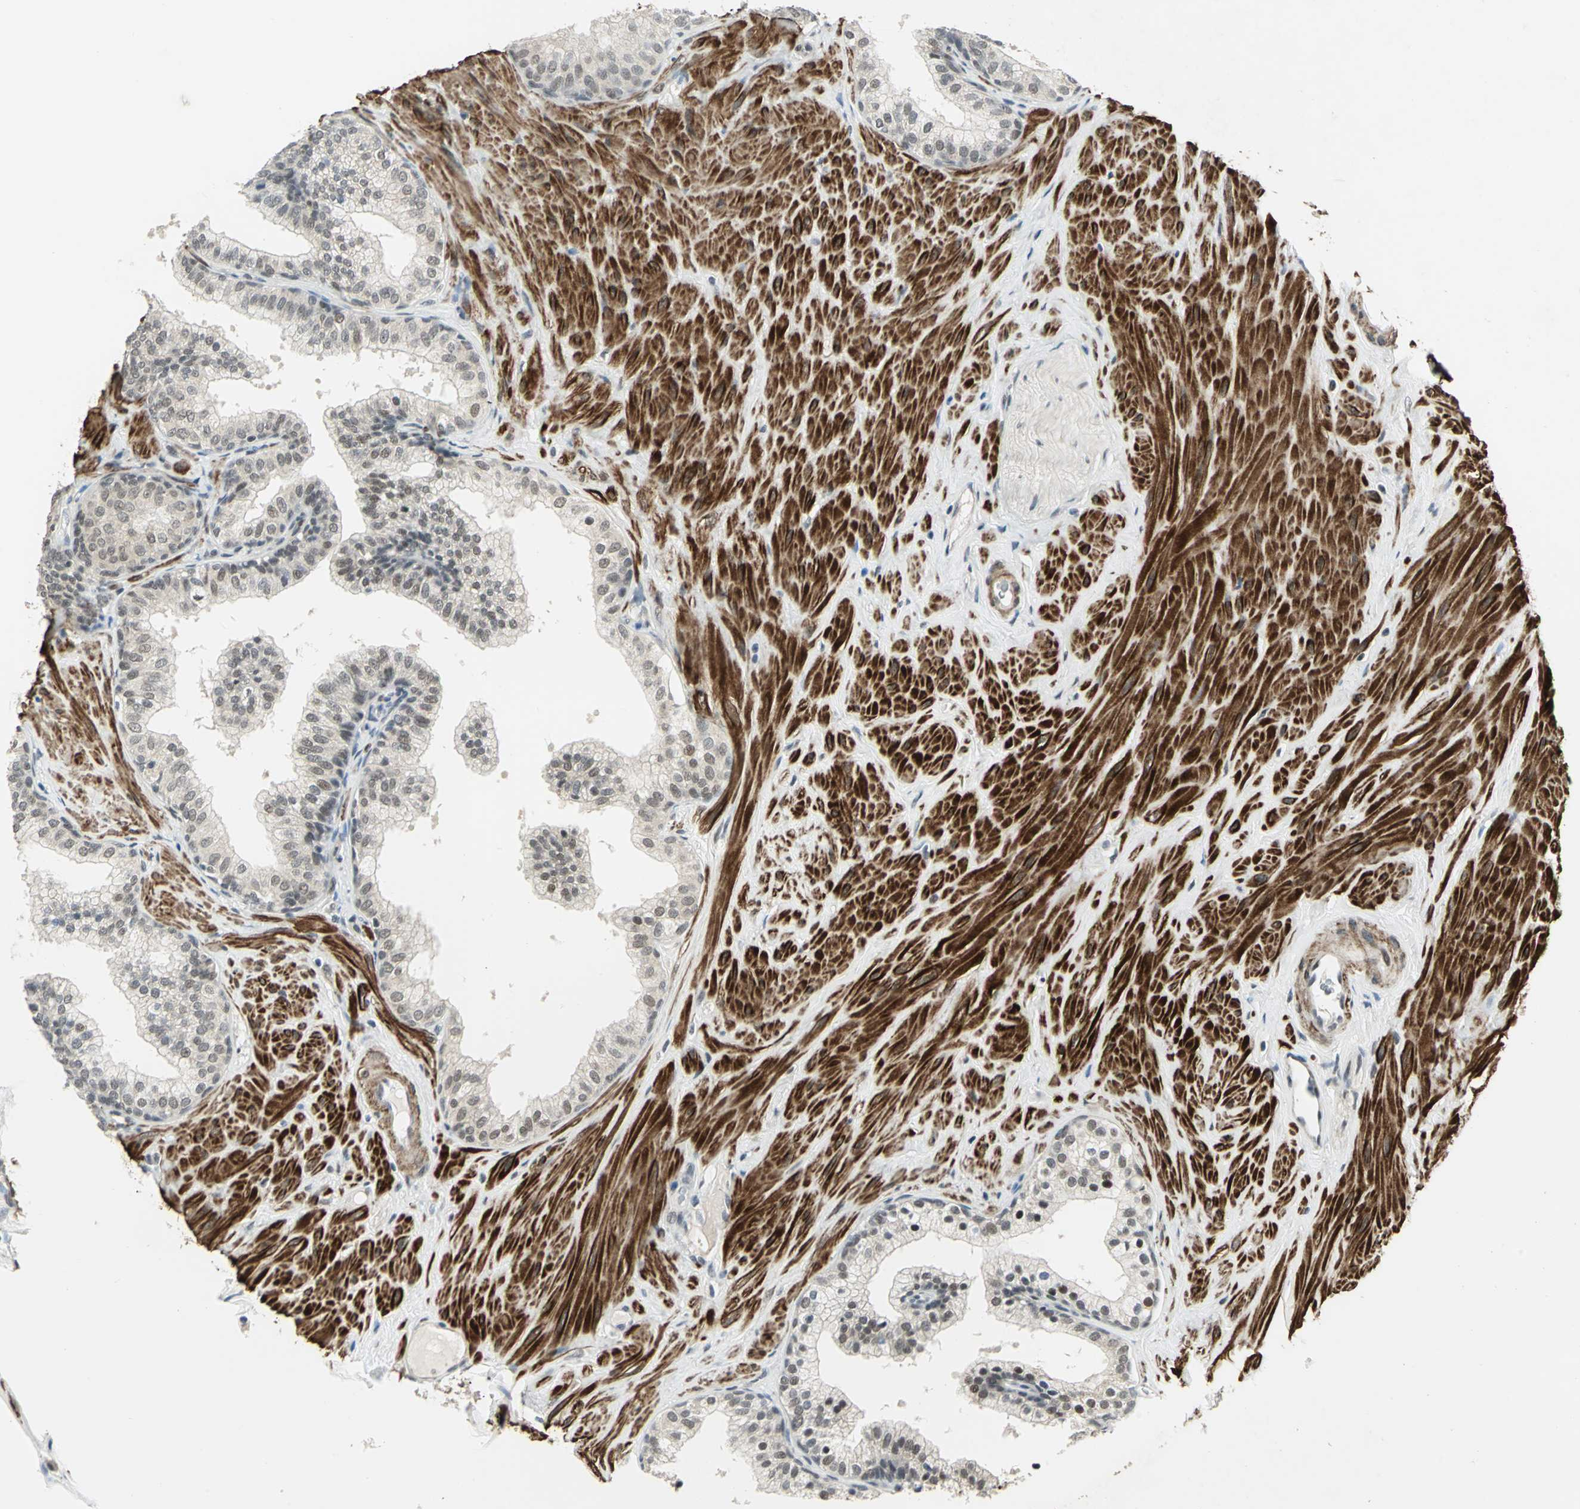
{"staining": {"intensity": "negative", "quantity": "none", "location": "none"}, "tissue": "prostate", "cell_type": "Glandular cells", "image_type": "normal", "snomed": [{"axis": "morphology", "description": "Normal tissue, NOS"}, {"axis": "topography", "description": "Prostate"}], "caption": "An image of human prostate is negative for staining in glandular cells. The staining is performed using DAB brown chromogen with nuclei counter-stained in using hematoxylin.", "gene": "MTA1", "patient": {"sex": "male", "age": 60}}